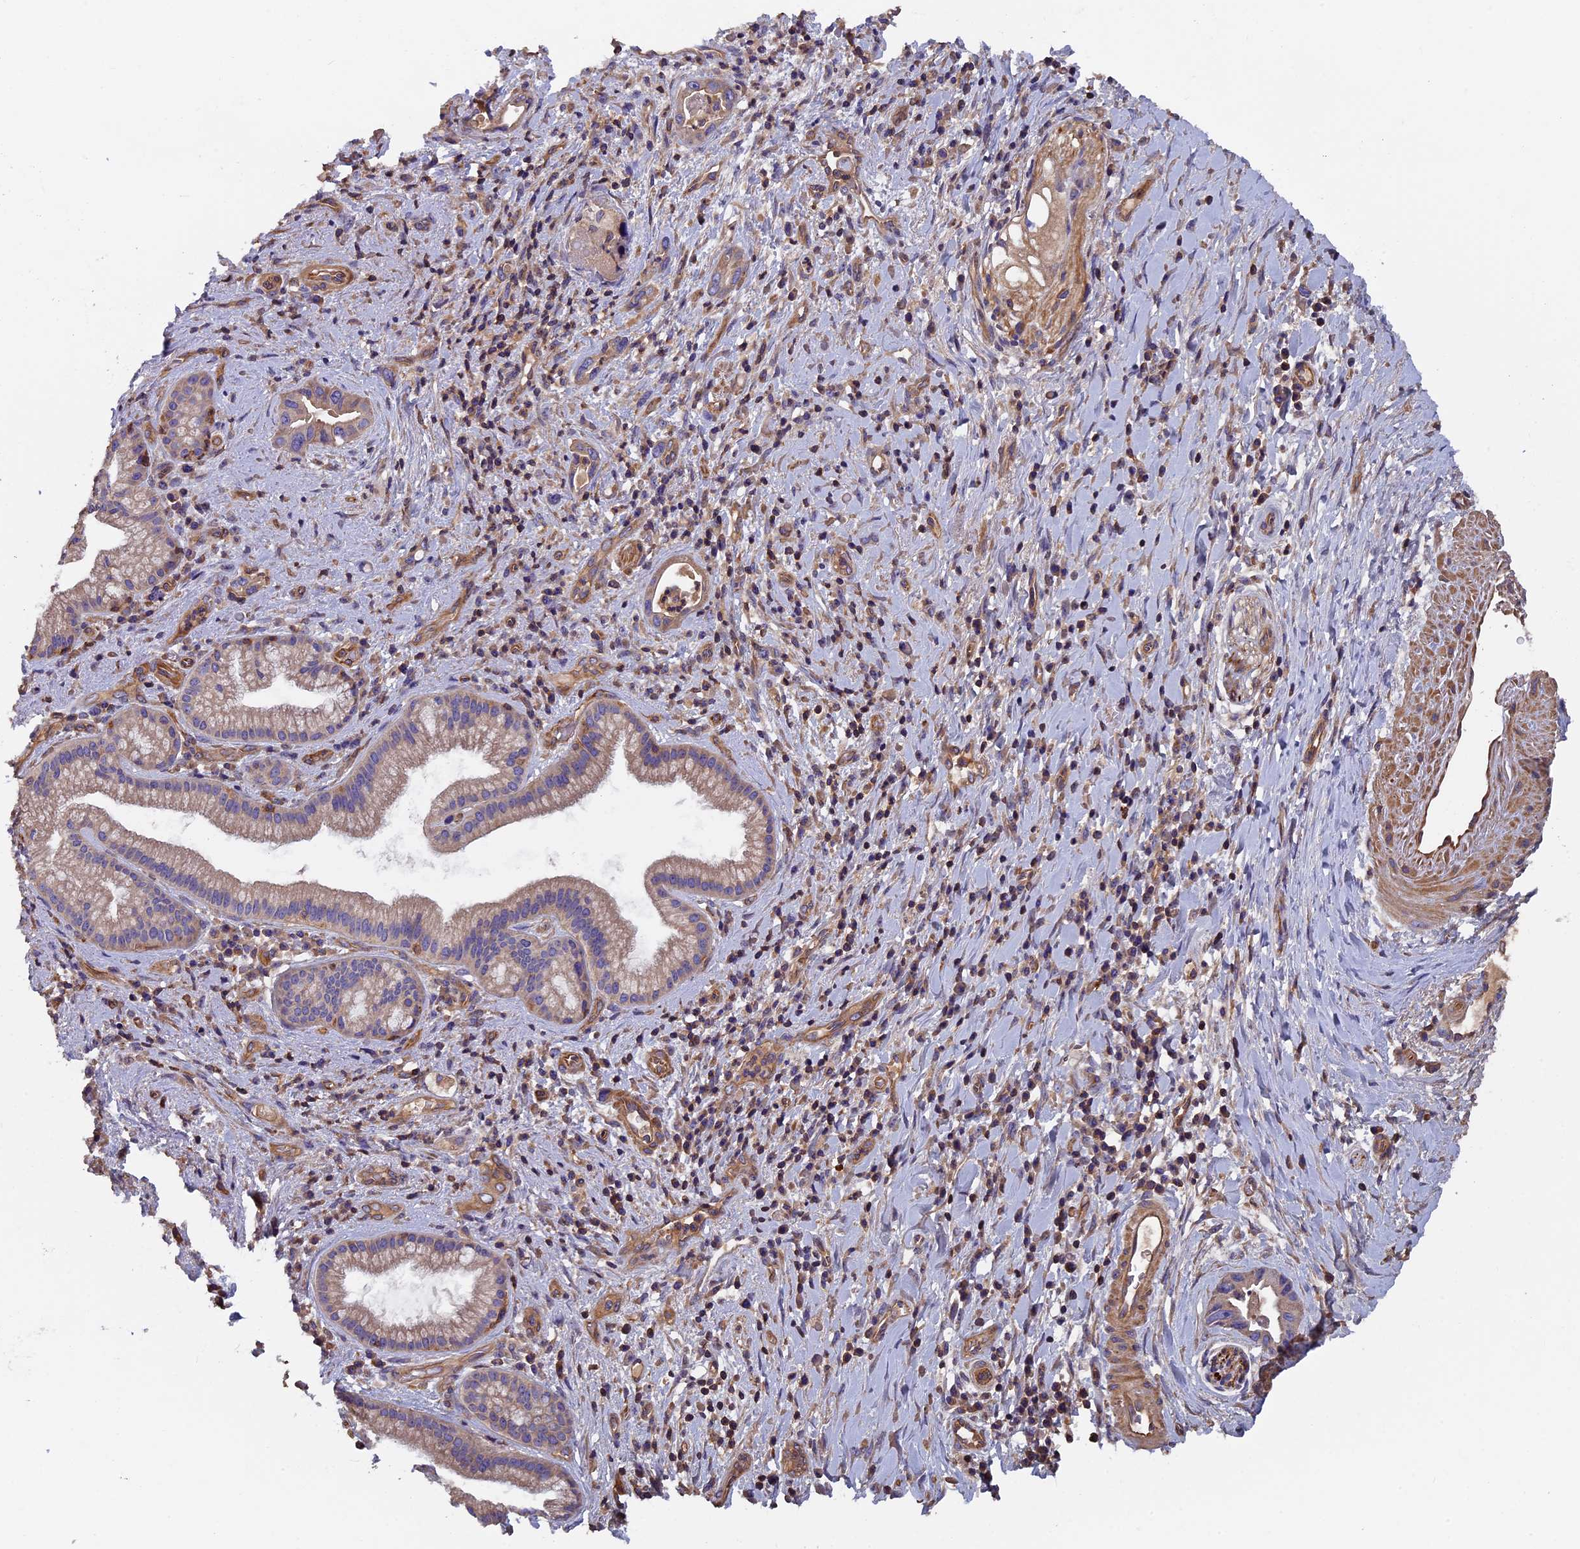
{"staining": {"intensity": "moderate", "quantity": ">75%", "location": "cytoplasmic/membranous"}, "tissue": "pancreatic cancer", "cell_type": "Tumor cells", "image_type": "cancer", "snomed": [{"axis": "morphology", "description": "Adenocarcinoma, NOS"}, {"axis": "topography", "description": "Pancreas"}], "caption": "A histopathology image showing moderate cytoplasmic/membranous staining in about >75% of tumor cells in adenocarcinoma (pancreatic), as visualized by brown immunohistochemical staining.", "gene": "CCDC153", "patient": {"sex": "female", "age": 77}}